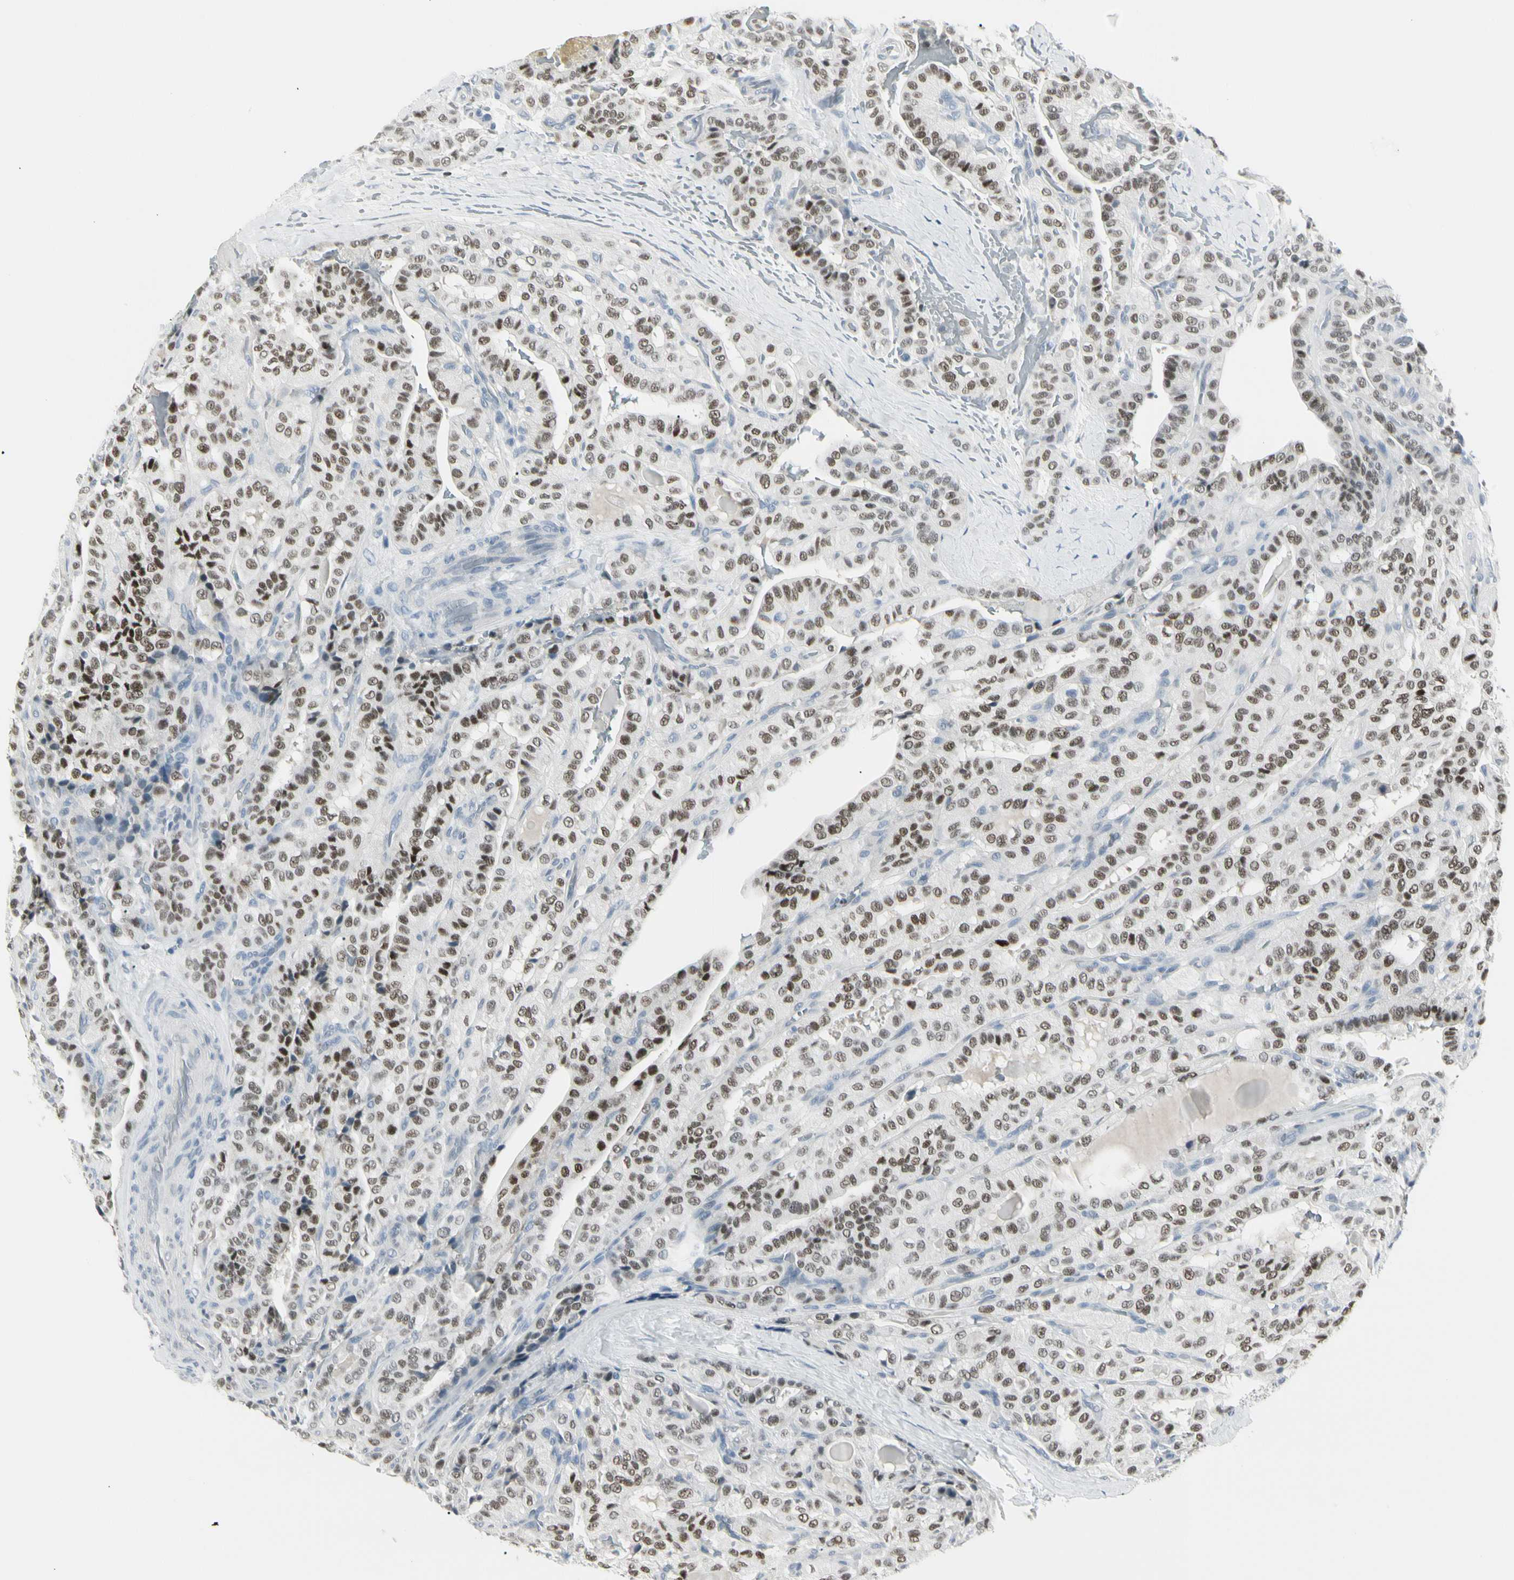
{"staining": {"intensity": "moderate", "quantity": ">75%", "location": "nuclear"}, "tissue": "thyroid cancer", "cell_type": "Tumor cells", "image_type": "cancer", "snomed": [{"axis": "morphology", "description": "Papillary adenocarcinoma, NOS"}, {"axis": "topography", "description": "Thyroid gland"}], "caption": "IHC of thyroid cancer (papillary adenocarcinoma) exhibits medium levels of moderate nuclear staining in approximately >75% of tumor cells.", "gene": "ZBTB7B", "patient": {"sex": "male", "age": 77}}